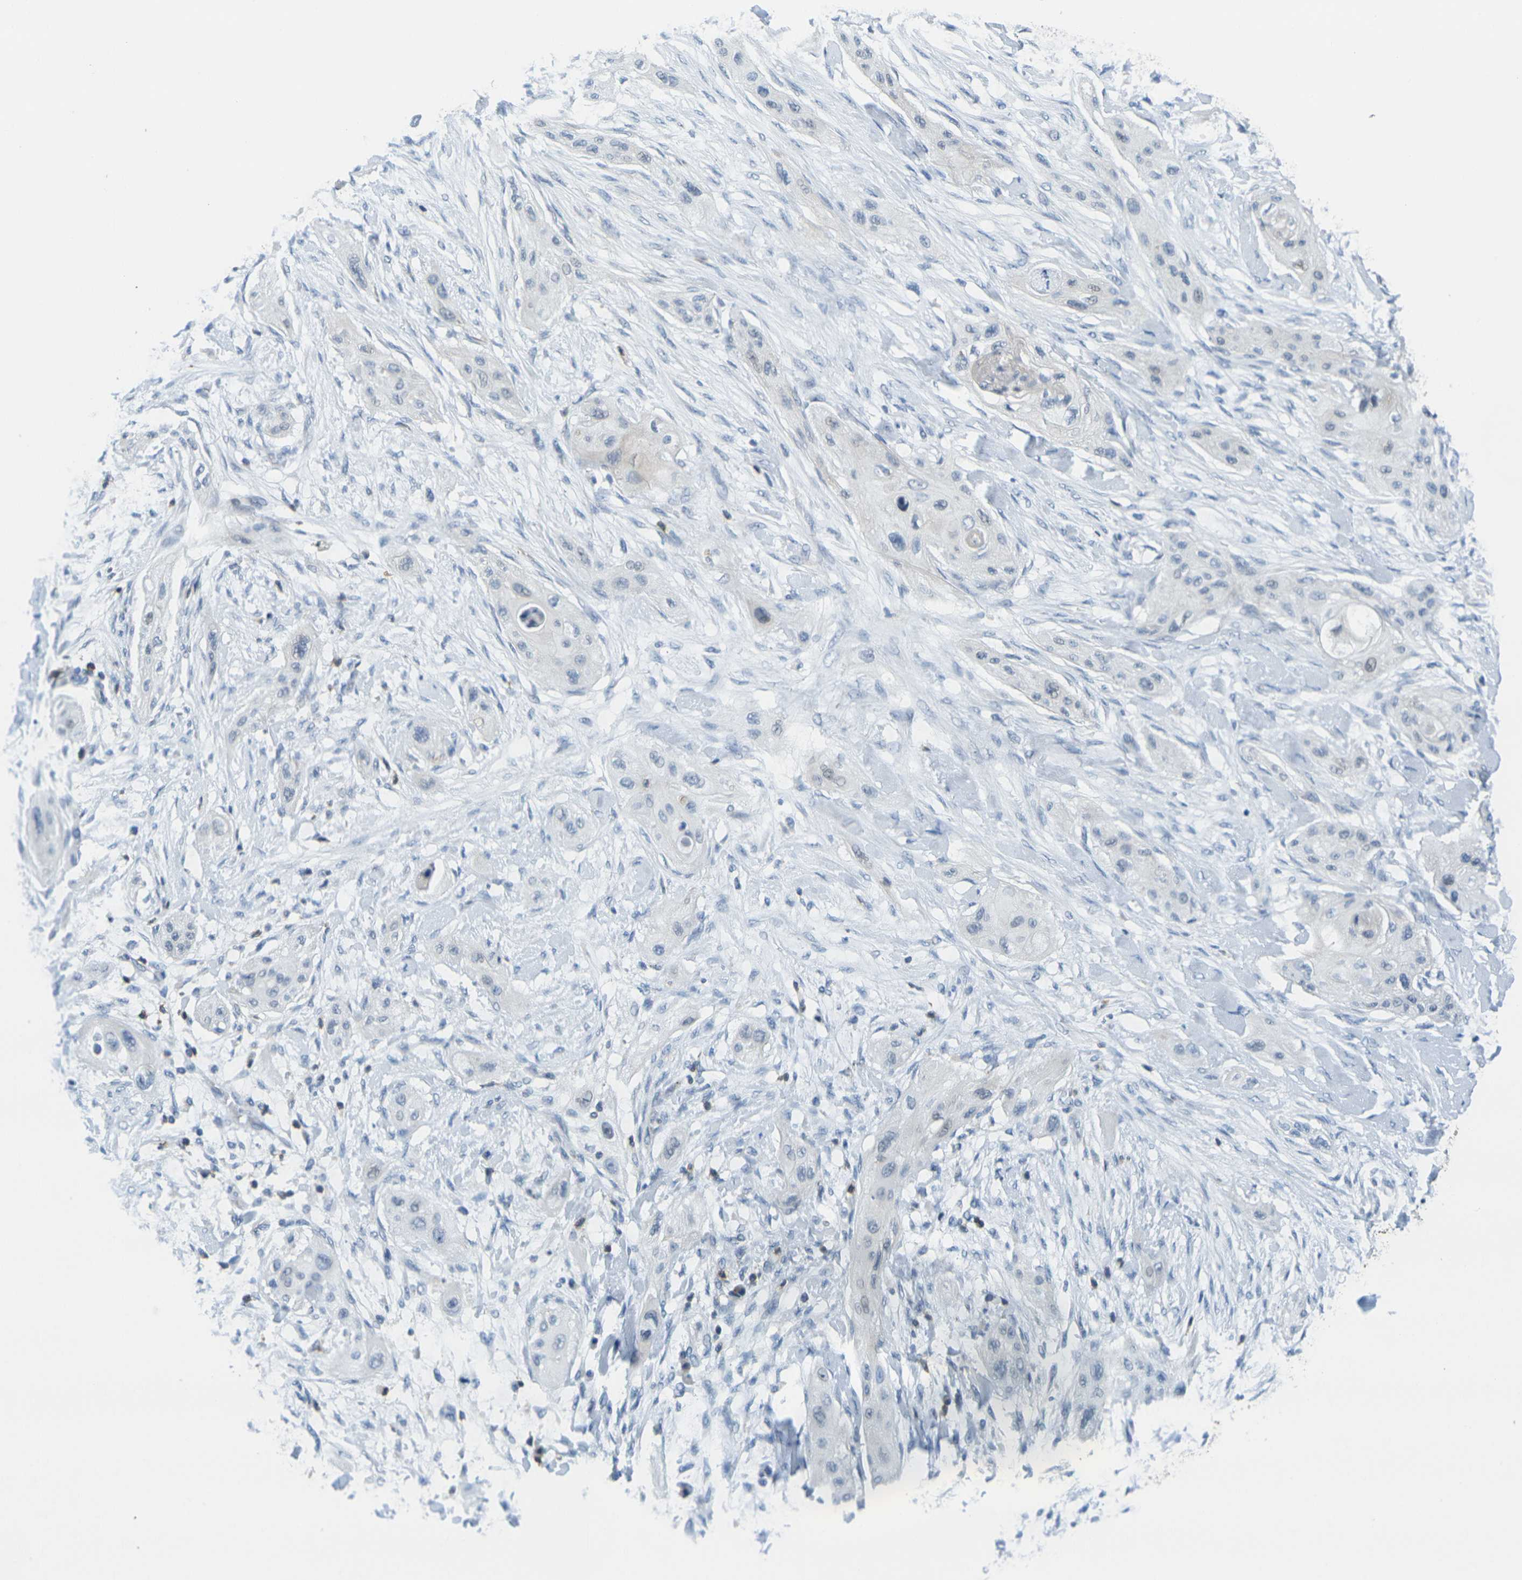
{"staining": {"intensity": "negative", "quantity": "none", "location": "none"}, "tissue": "lung cancer", "cell_type": "Tumor cells", "image_type": "cancer", "snomed": [{"axis": "morphology", "description": "Squamous cell carcinoma, NOS"}, {"axis": "topography", "description": "Lung"}], "caption": "Tumor cells are negative for protein expression in human squamous cell carcinoma (lung).", "gene": "CD3D", "patient": {"sex": "female", "age": 47}}